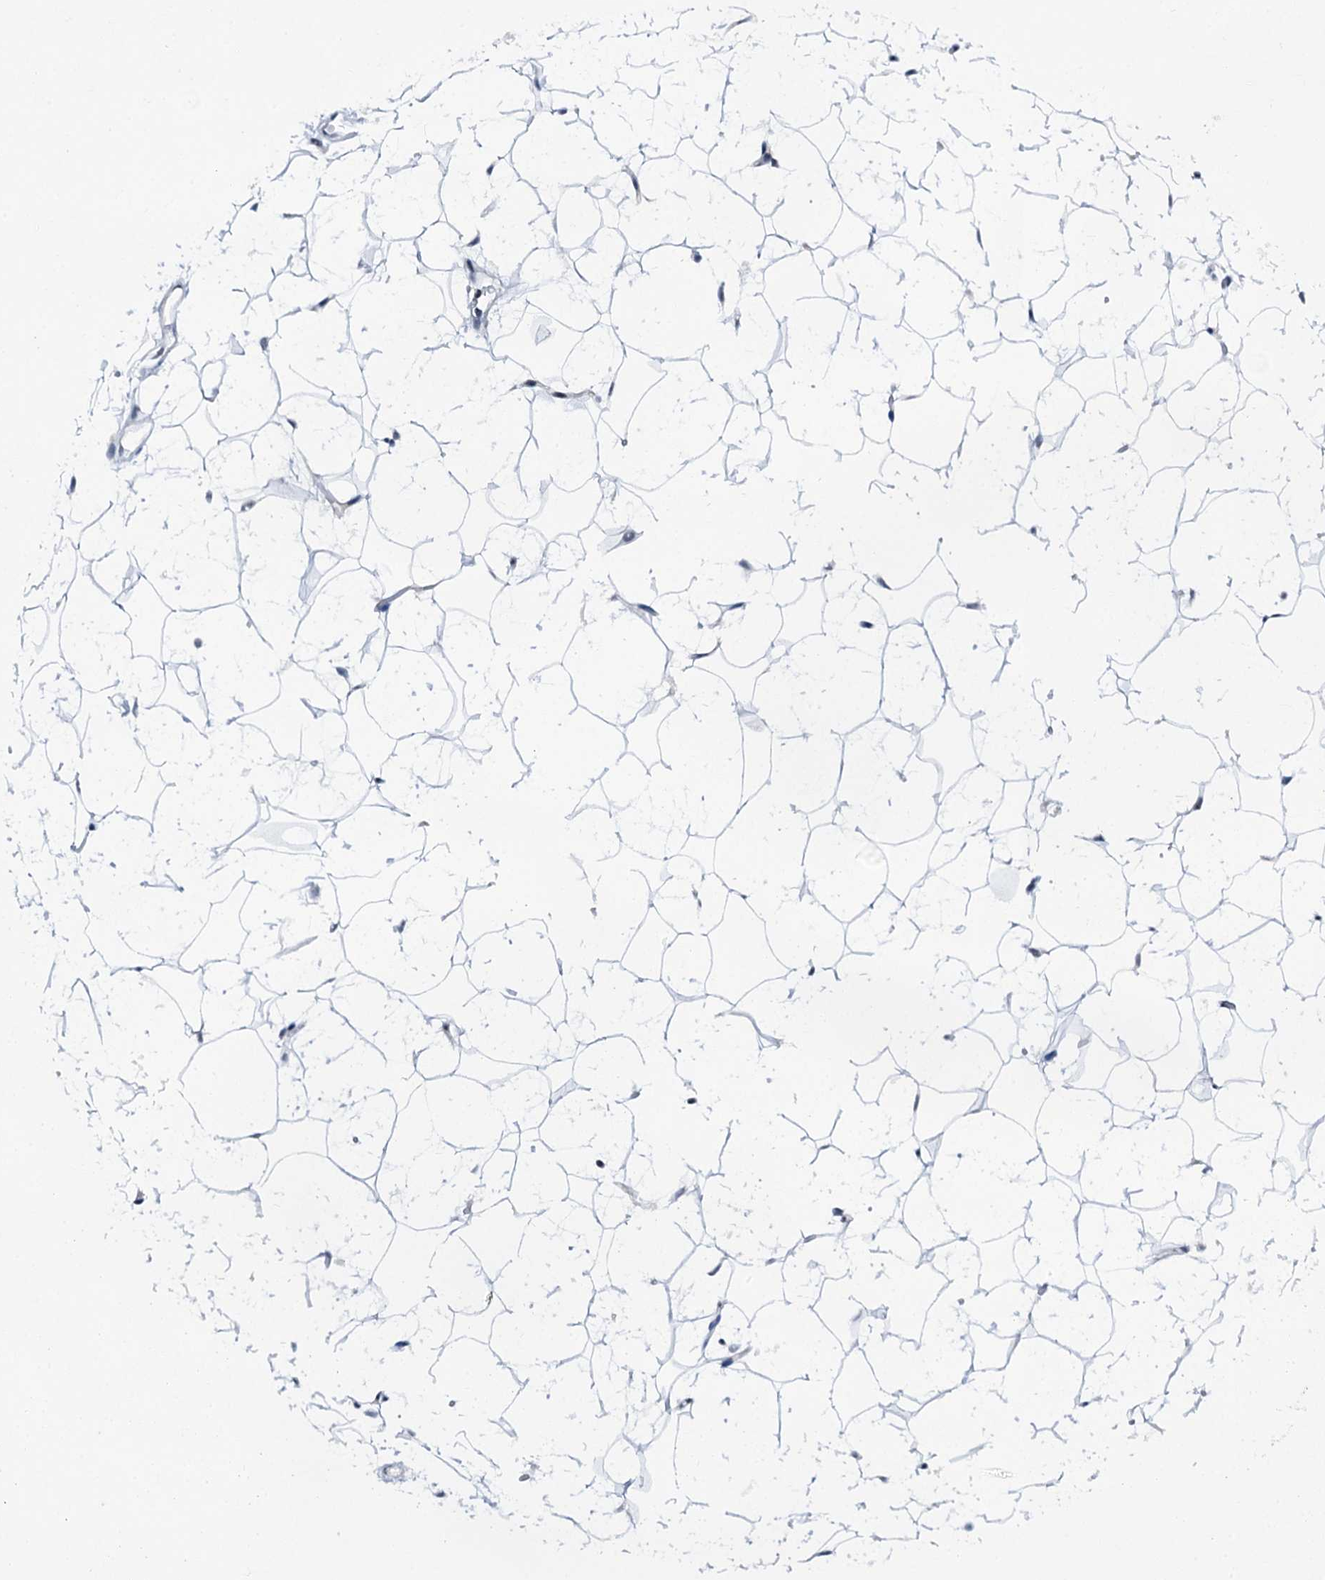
{"staining": {"intensity": "negative", "quantity": "none", "location": "none"}, "tissue": "adipose tissue", "cell_type": "Adipocytes", "image_type": "normal", "snomed": [{"axis": "morphology", "description": "Normal tissue, NOS"}, {"axis": "topography", "description": "Breast"}], "caption": "Immunohistochemistry of unremarkable human adipose tissue displays no expression in adipocytes.", "gene": "SREK1", "patient": {"sex": "female", "age": 26}}